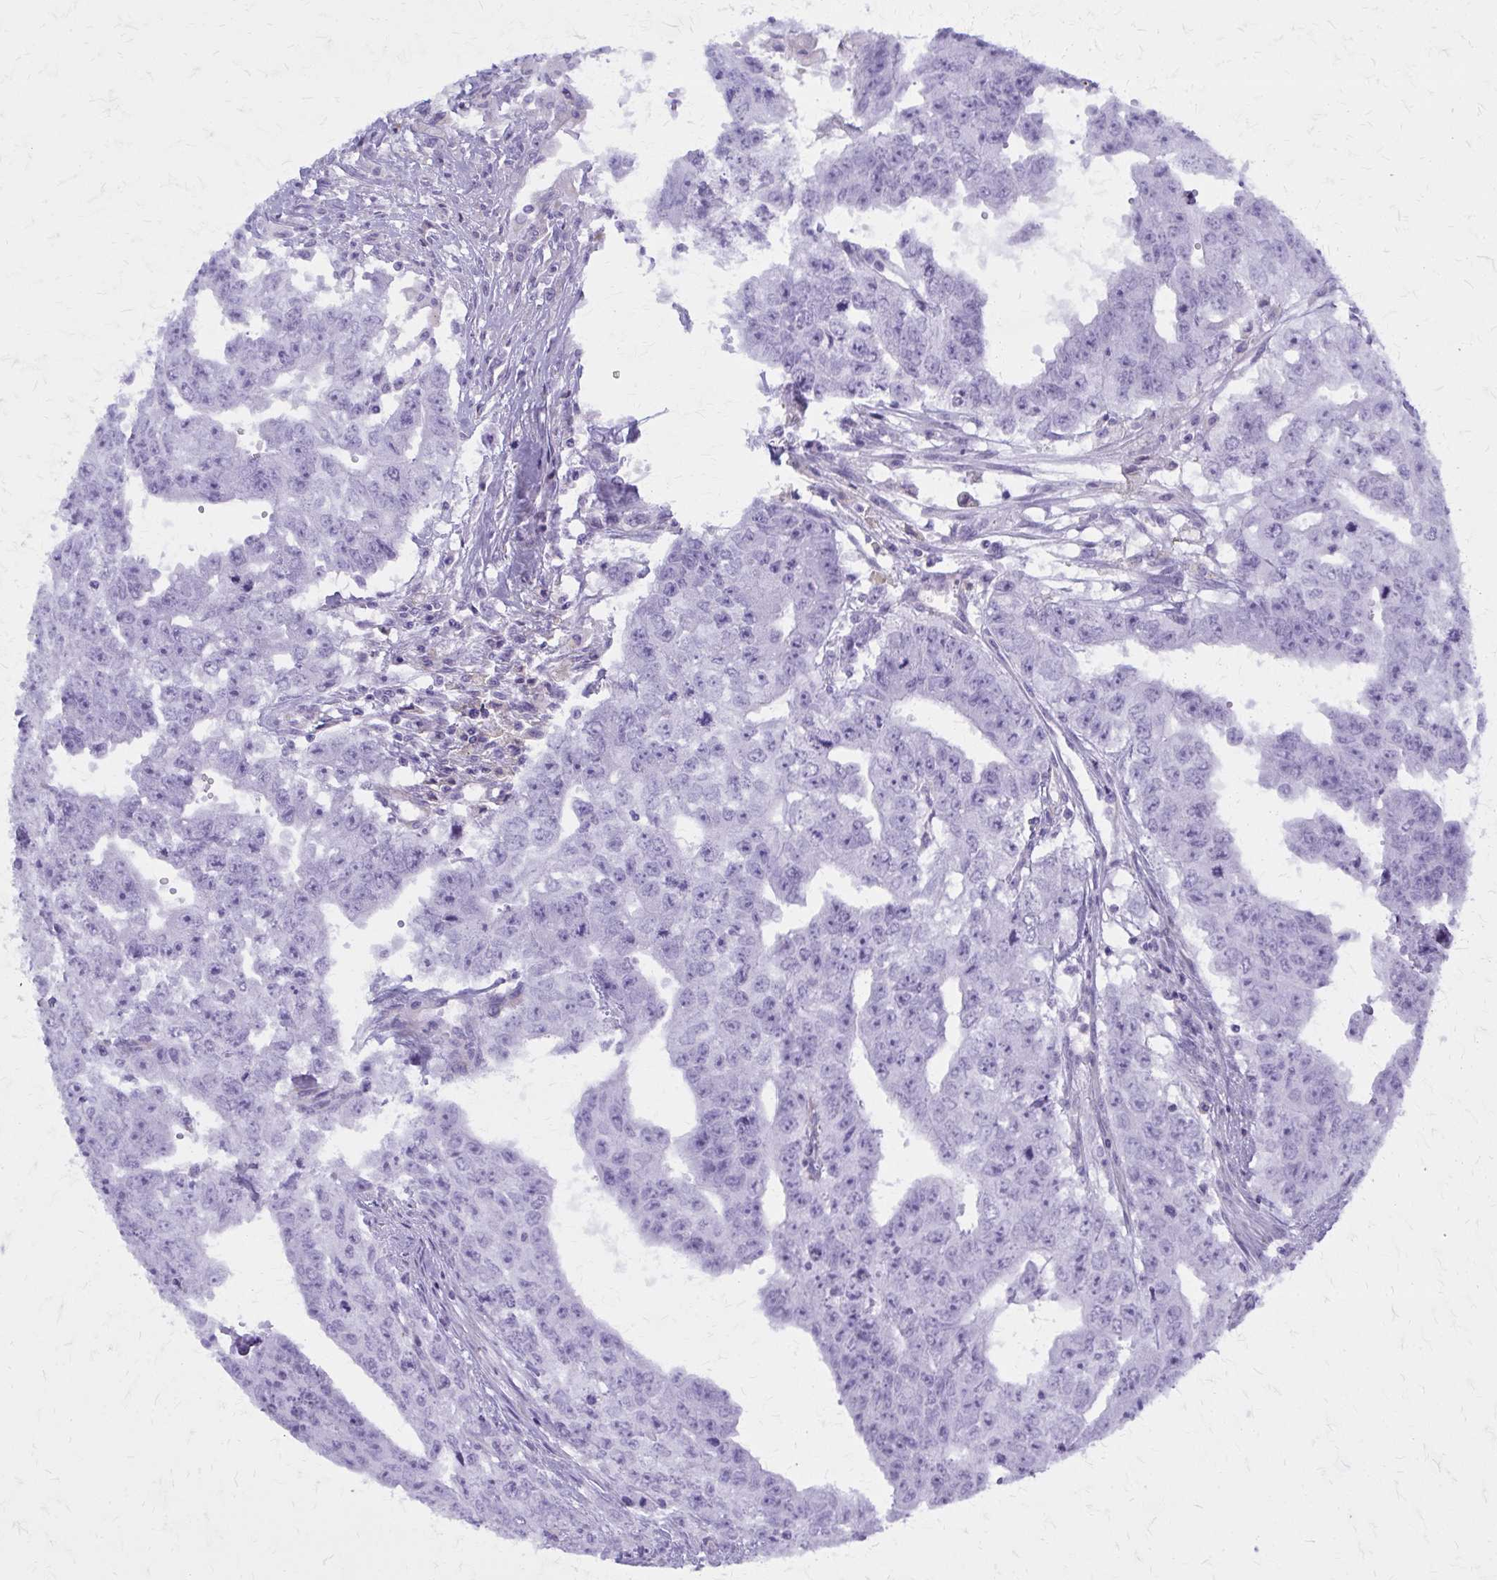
{"staining": {"intensity": "negative", "quantity": "none", "location": "none"}, "tissue": "testis cancer", "cell_type": "Tumor cells", "image_type": "cancer", "snomed": [{"axis": "morphology", "description": "Carcinoma, Embryonal, NOS"}, {"axis": "morphology", "description": "Teratoma, malignant, NOS"}, {"axis": "topography", "description": "Testis"}], "caption": "An IHC micrograph of testis cancer (embryonal carcinoma) is shown. There is no staining in tumor cells of testis cancer (embryonal carcinoma).", "gene": "GFAP", "patient": {"sex": "male", "age": 24}}